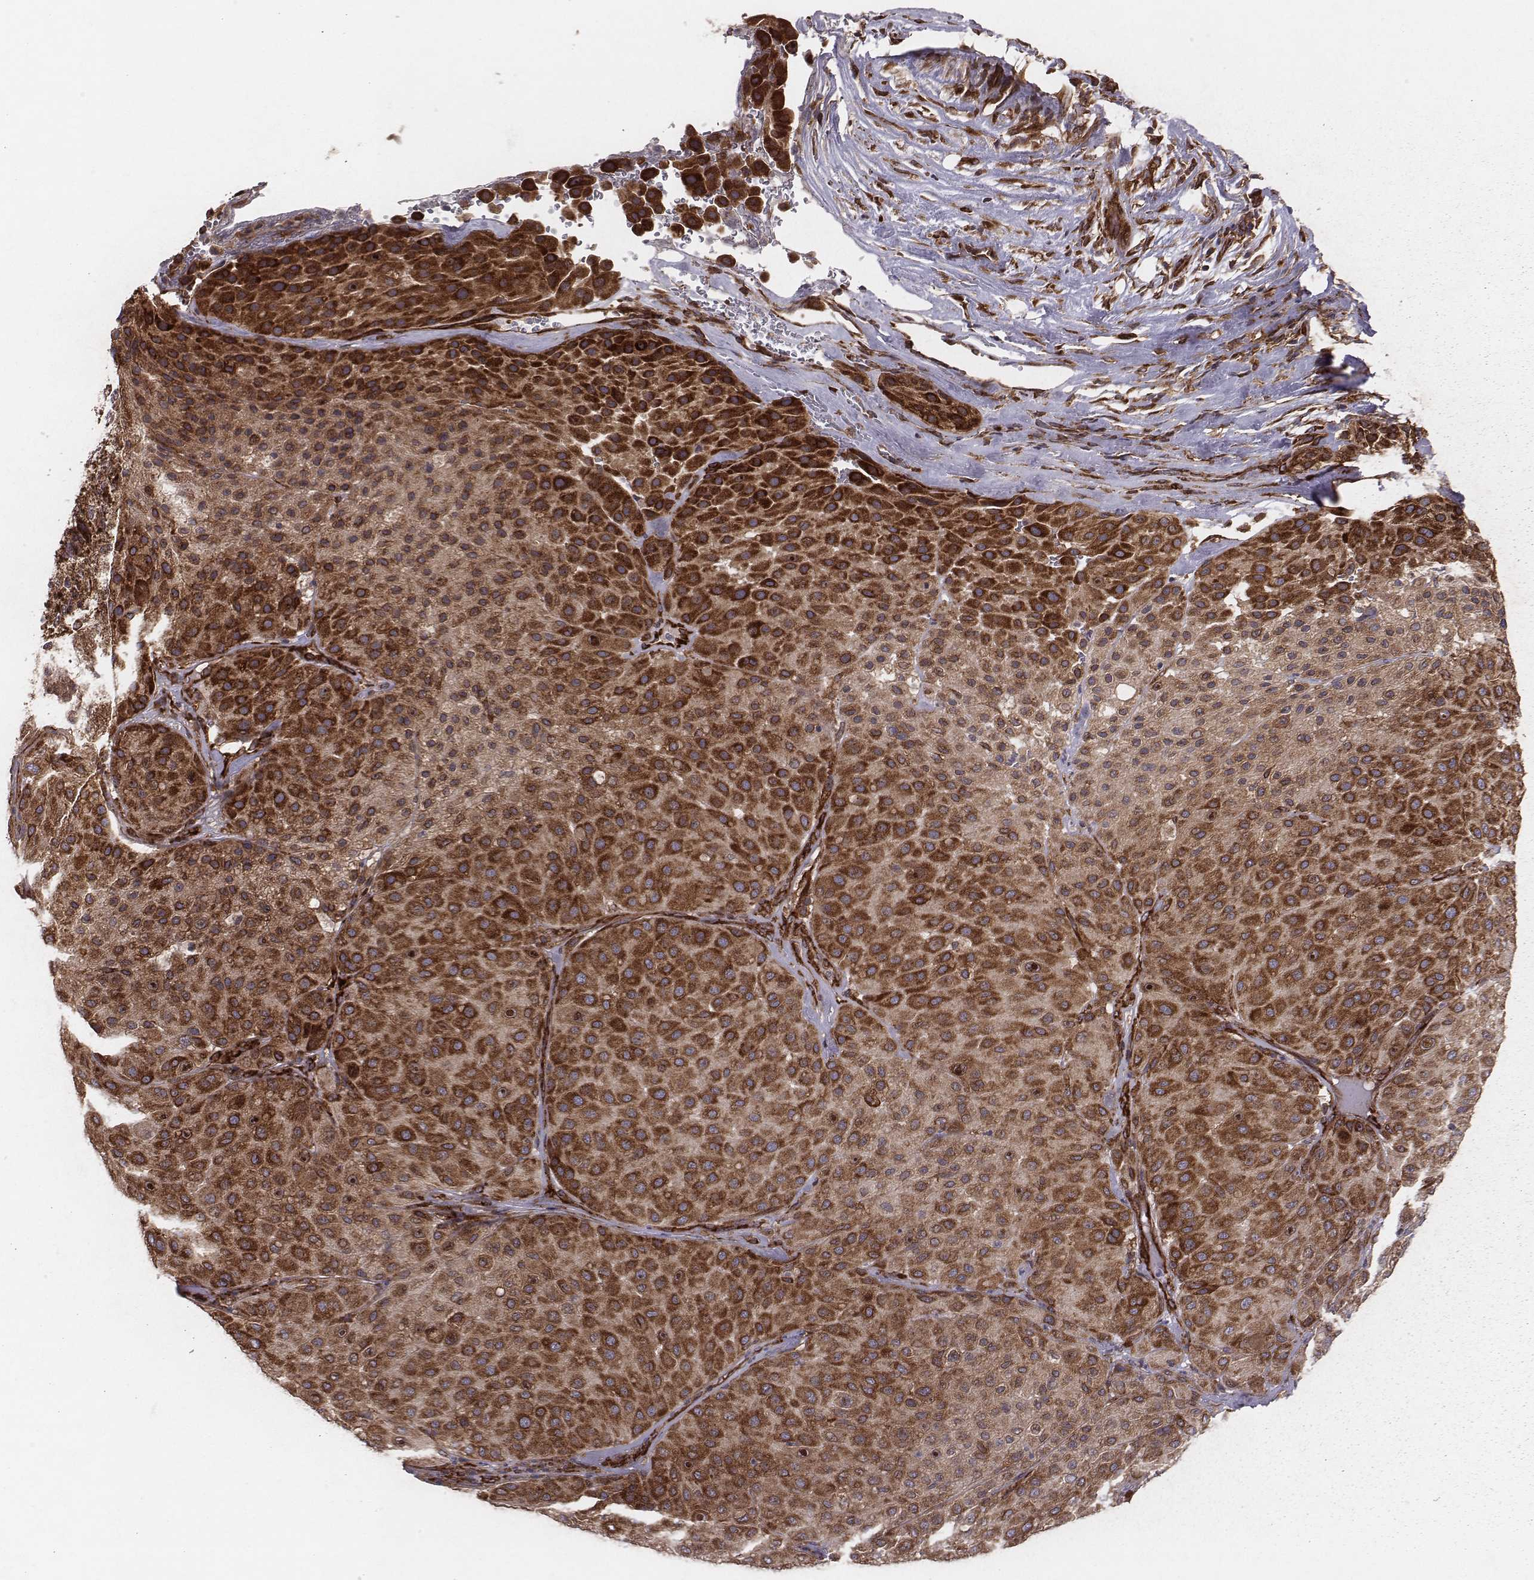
{"staining": {"intensity": "strong", "quantity": ">75%", "location": "cytoplasmic/membranous"}, "tissue": "melanoma", "cell_type": "Tumor cells", "image_type": "cancer", "snomed": [{"axis": "morphology", "description": "Malignant melanoma, Metastatic site"}, {"axis": "topography", "description": "Smooth muscle"}], "caption": "IHC histopathology image of neoplastic tissue: malignant melanoma (metastatic site) stained using immunohistochemistry (IHC) displays high levels of strong protein expression localized specifically in the cytoplasmic/membranous of tumor cells, appearing as a cytoplasmic/membranous brown color.", "gene": "TXLNA", "patient": {"sex": "male", "age": 41}}